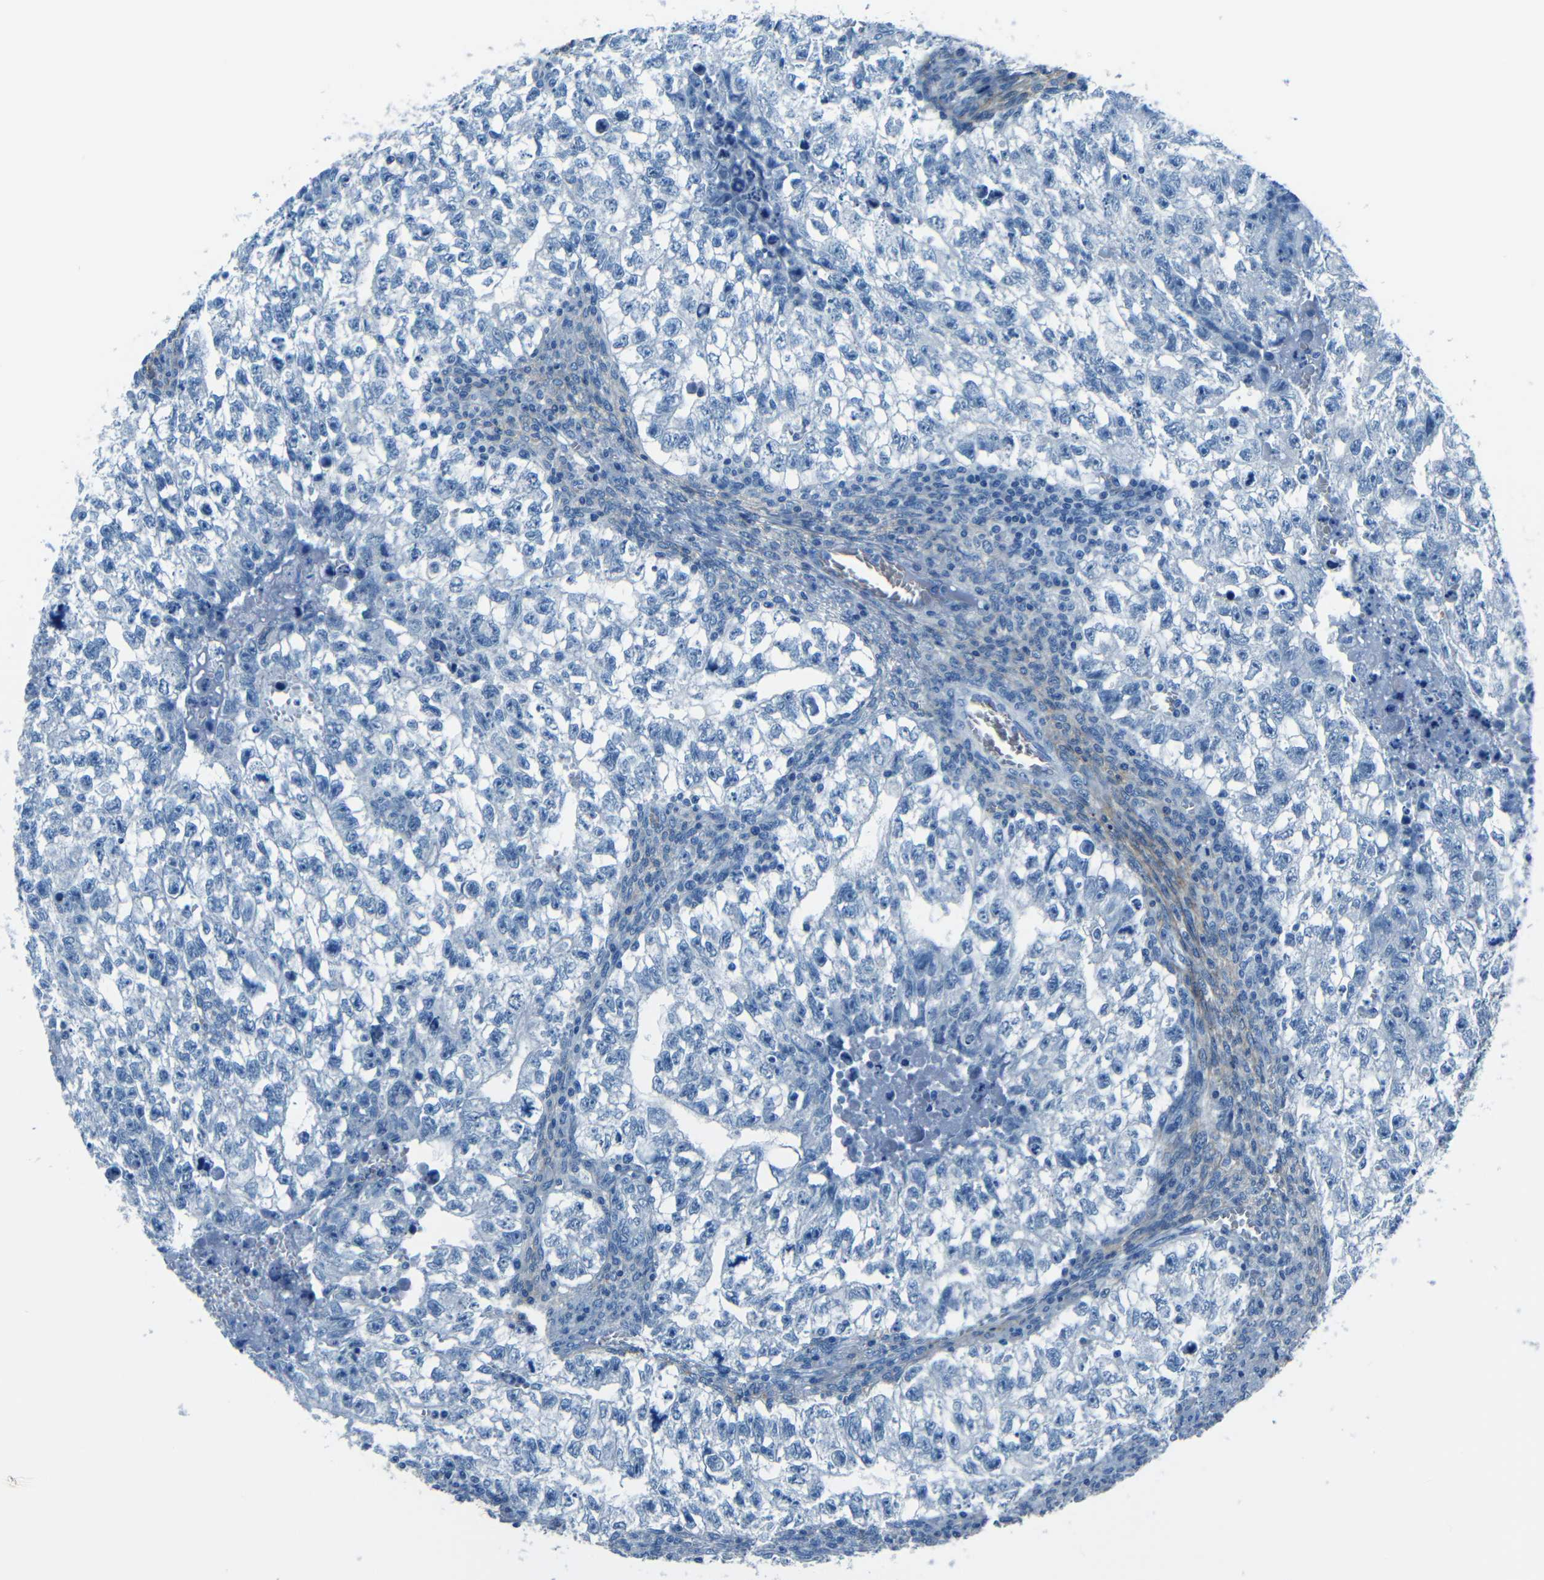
{"staining": {"intensity": "negative", "quantity": "none", "location": "none"}, "tissue": "testis cancer", "cell_type": "Tumor cells", "image_type": "cancer", "snomed": [{"axis": "morphology", "description": "Seminoma, NOS"}, {"axis": "morphology", "description": "Carcinoma, Embryonal, NOS"}, {"axis": "topography", "description": "Testis"}], "caption": "Seminoma (testis) was stained to show a protein in brown. There is no significant positivity in tumor cells.", "gene": "FBN2", "patient": {"sex": "male", "age": 38}}